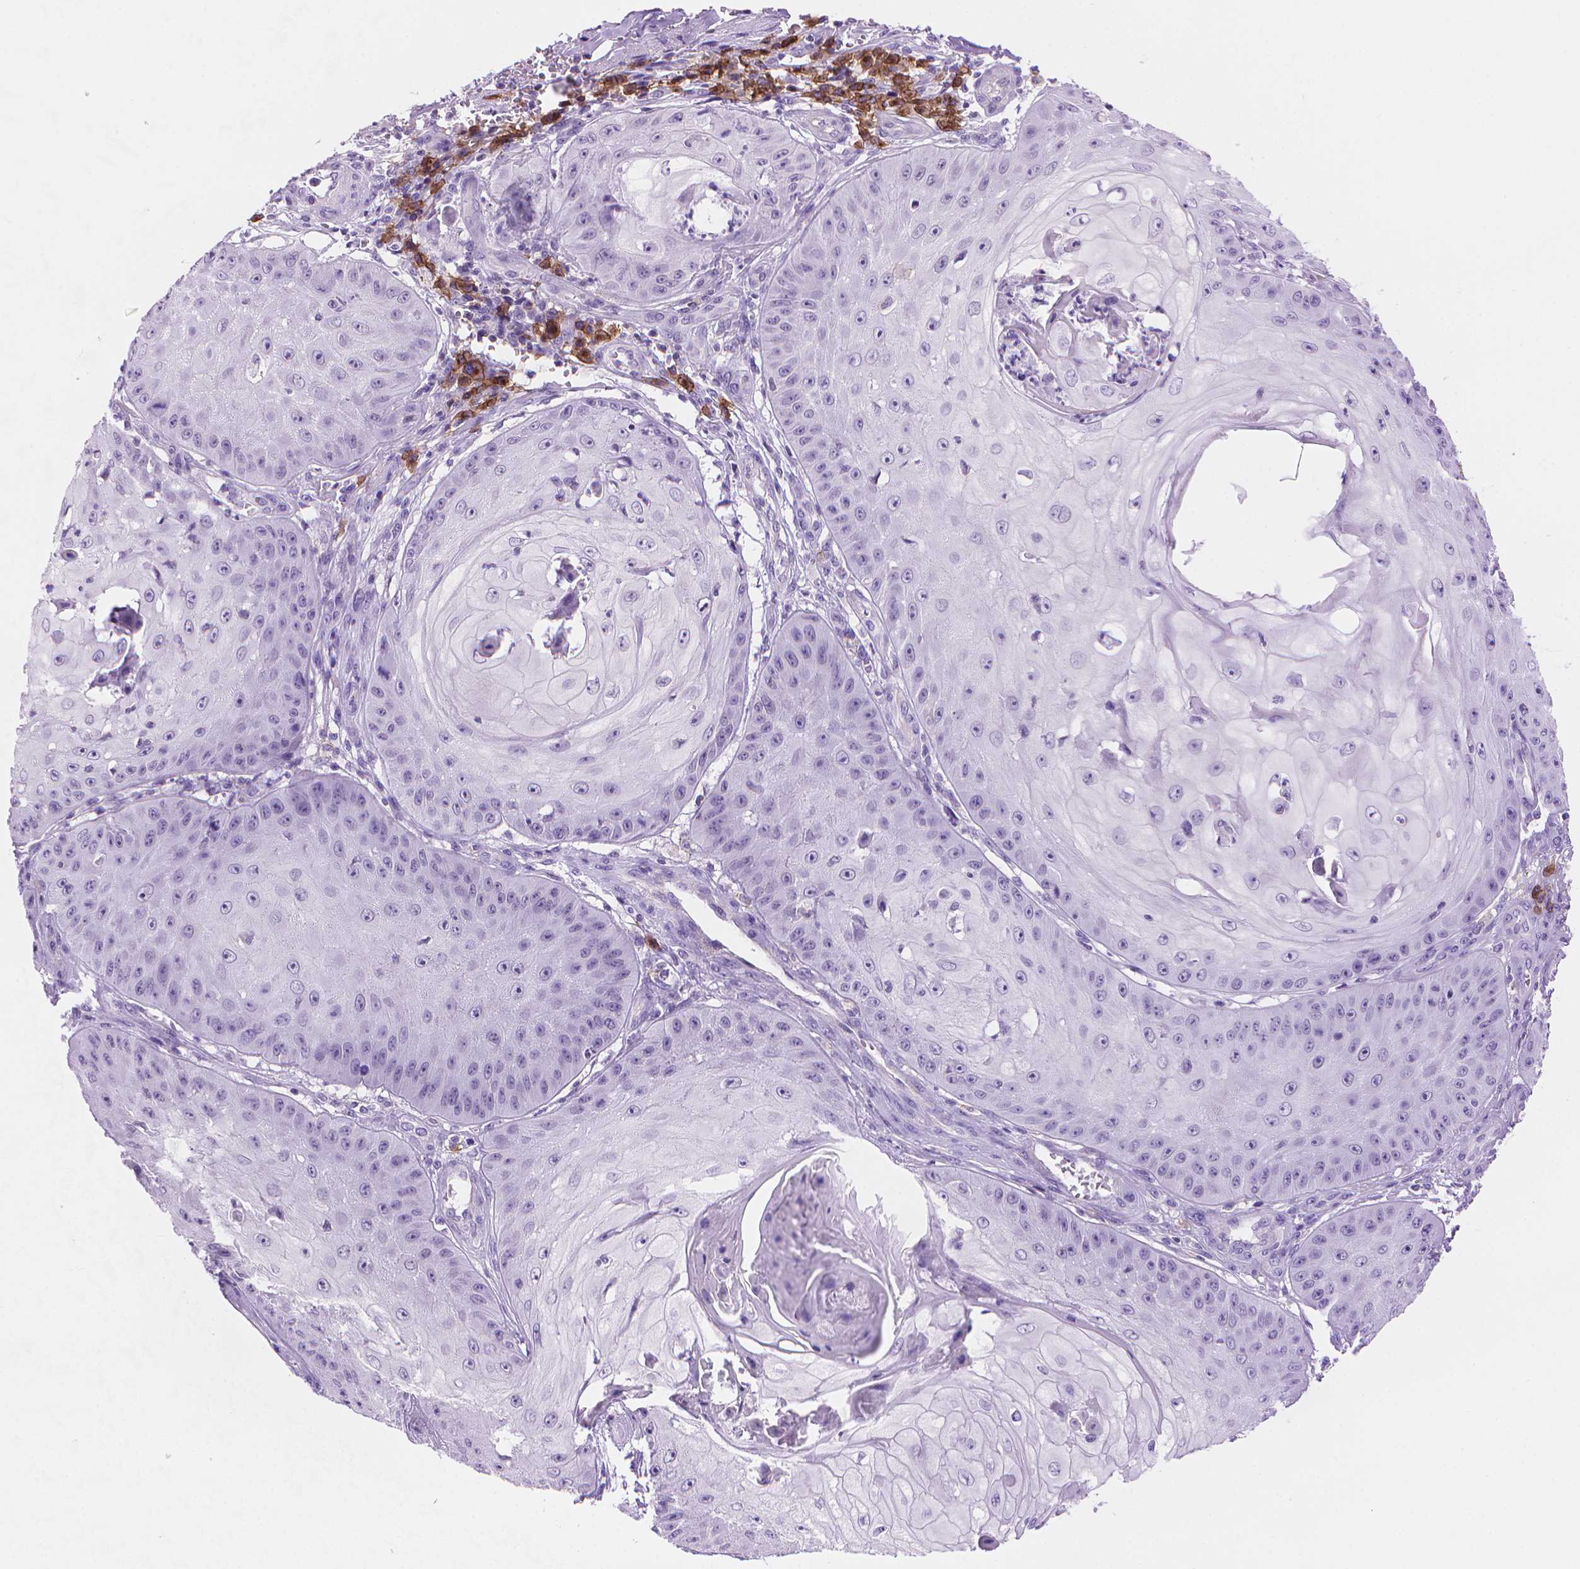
{"staining": {"intensity": "negative", "quantity": "none", "location": "none"}, "tissue": "skin cancer", "cell_type": "Tumor cells", "image_type": "cancer", "snomed": [{"axis": "morphology", "description": "Squamous cell carcinoma, NOS"}, {"axis": "topography", "description": "Skin"}], "caption": "Squamous cell carcinoma (skin) was stained to show a protein in brown. There is no significant positivity in tumor cells.", "gene": "TMEM184A", "patient": {"sex": "male", "age": 70}}